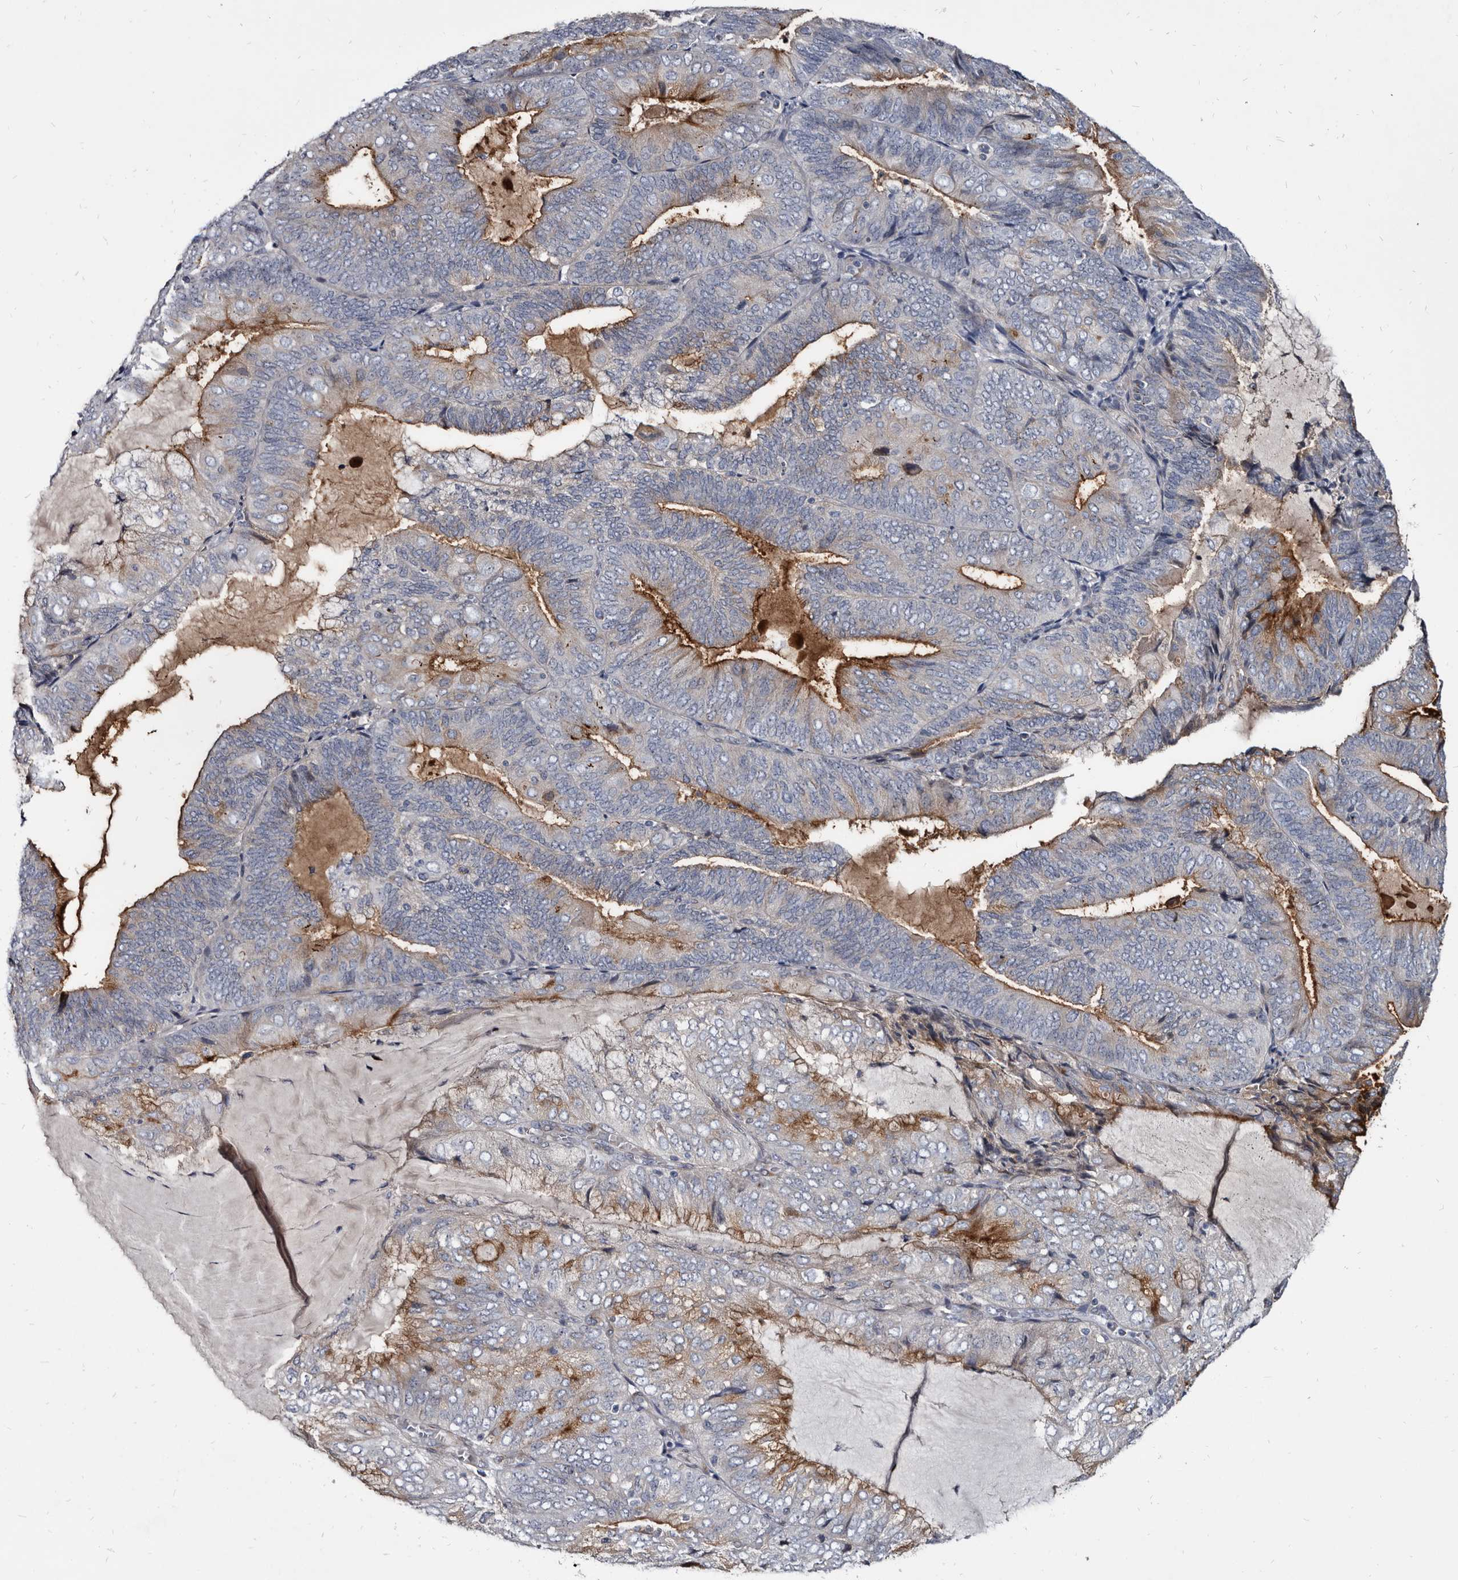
{"staining": {"intensity": "moderate", "quantity": "25%-75%", "location": "cytoplasmic/membranous"}, "tissue": "endometrial cancer", "cell_type": "Tumor cells", "image_type": "cancer", "snomed": [{"axis": "morphology", "description": "Adenocarcinoma, NOS"}, {"axis": "topography", "description": "Endometrium"}], "caption": "Brown immunohistochemical staining in endometrial adenocarcinoma reveals moderate cytoplasmic/membranous staining in approximately 25%-75% of tumor cells.", "gene": "PRSS8", "patient": {"sex": "female", "age": 81}}